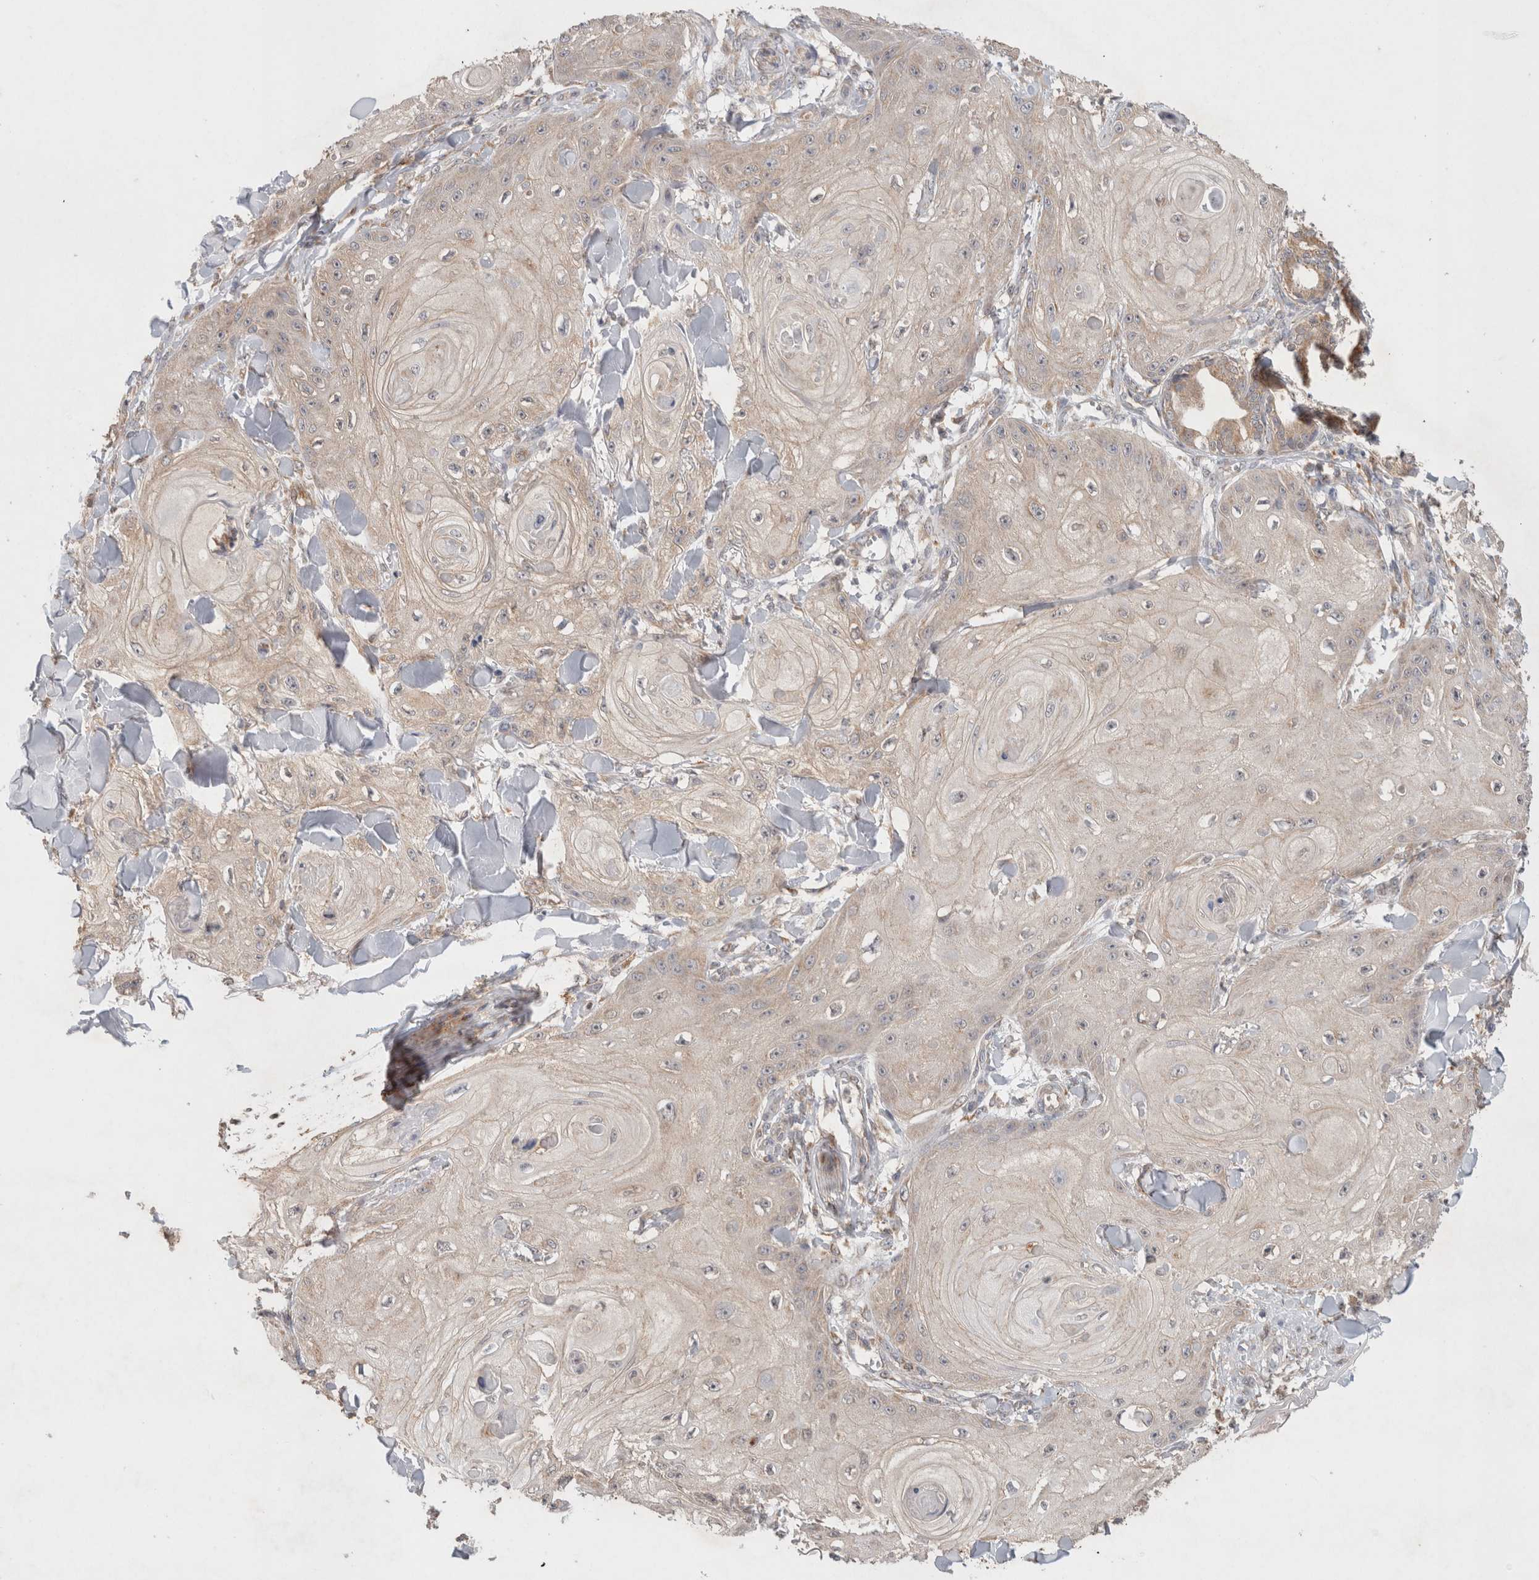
{"staining": {"intensity": "weak", "quantity": "<25%", "location": "cytoplasmic/membranous"}, "tissue": "skin cancer", "cell_type": "Tumor cells", "image_type": "cancer", "snomed": [{"axis": "morphology", "description": "Squamous cell carcinoma, NOS"}, {"axis": "topography", "description": "Skin"}], "caption": "This image is of skin cancer (squamous cell carcinoma) stained with IHC to label a protein in brown with the nuclei are counter-stained blue. There is no positivity in tumor cells.", "gene": "RAB14", "patient": {"sex": "male", "age": 74}}